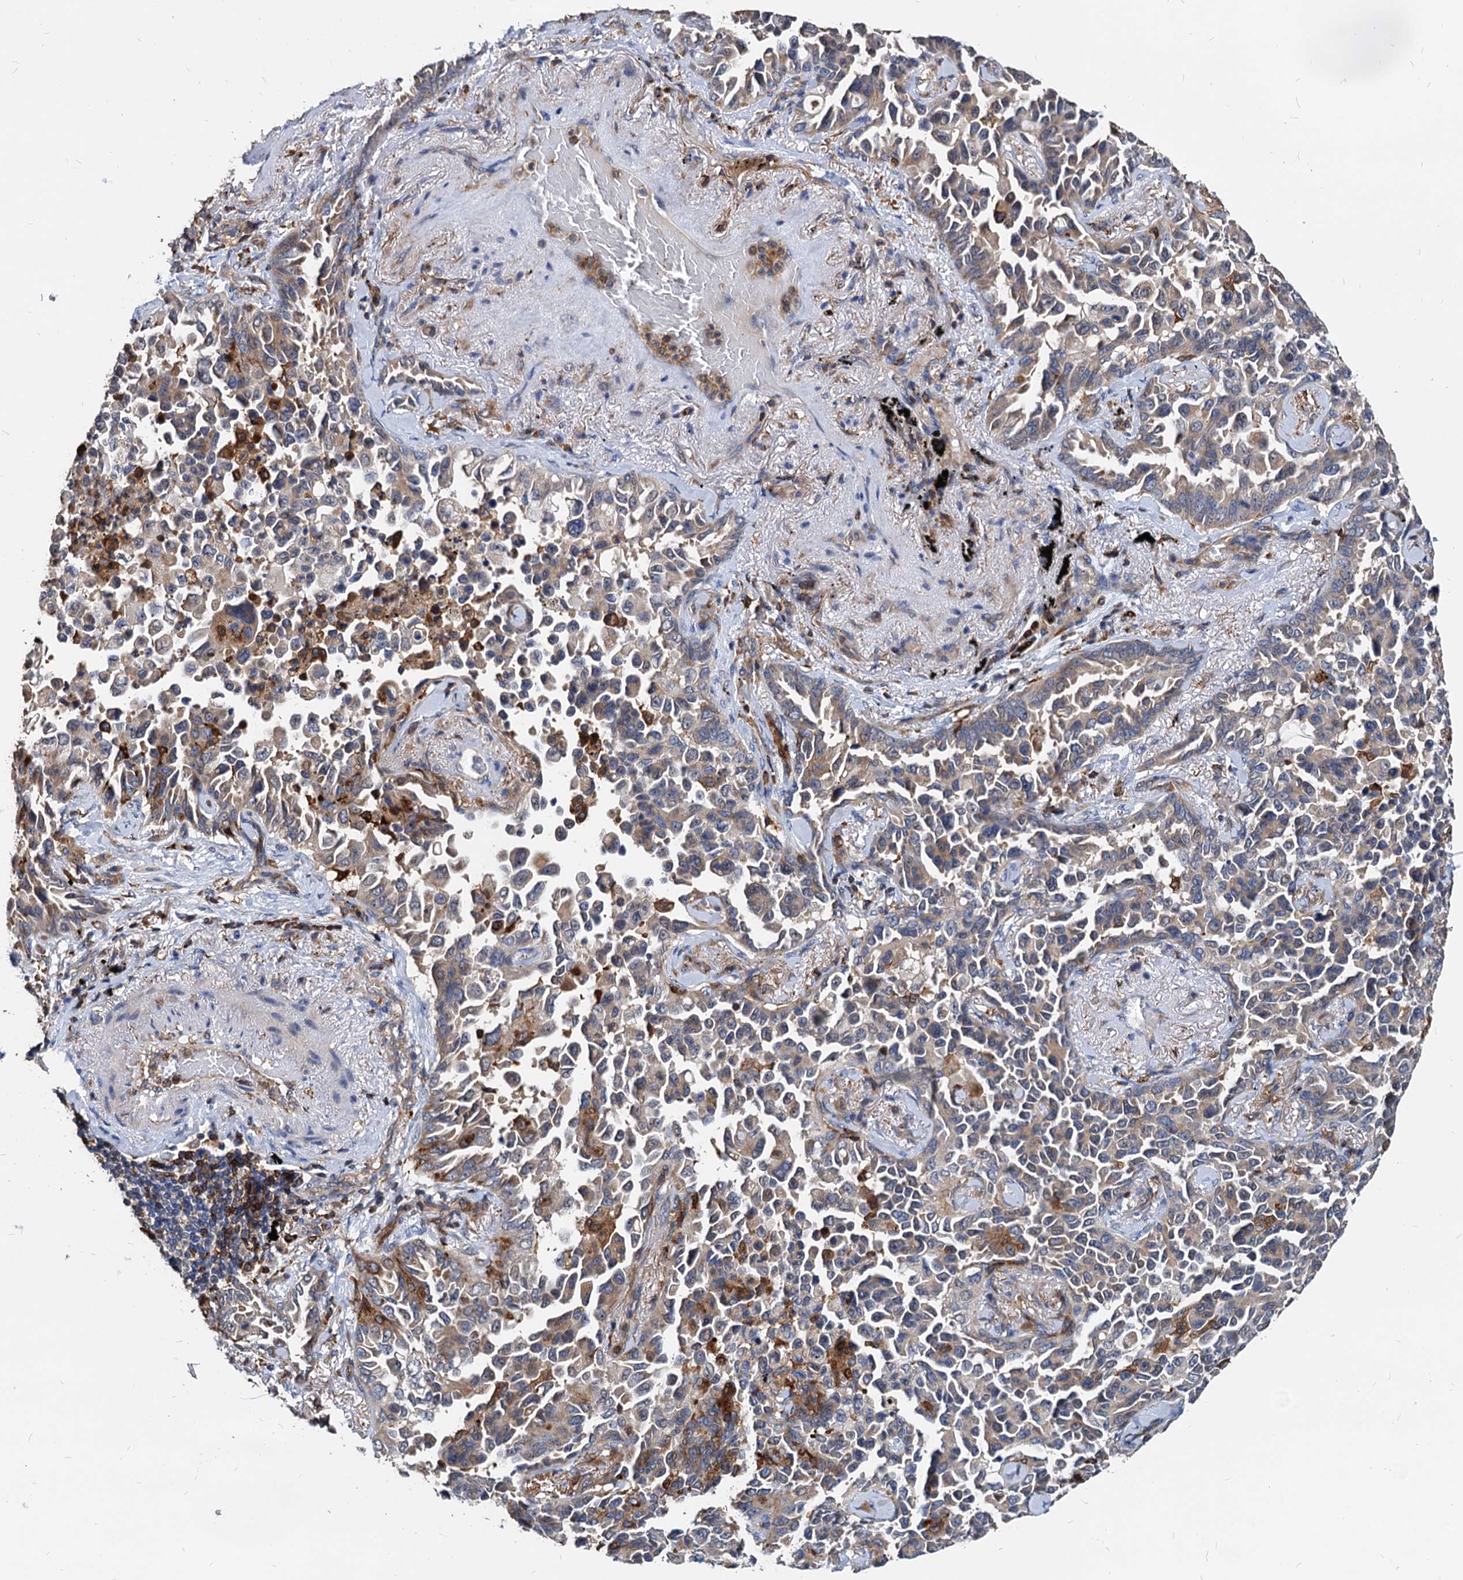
{"staining": {"intensity": "moderate", "quantity": ">75%", "location": "cytoplasmic/membranous"}, "tissue": "lung cancer", "cell_type": "Tumor cells", "image_type": "cancer", "snomed": [{"axis": "morphology", "description": "Adenocarcinoma, NOS"}, {"axis": "topography", "description": "Lung"}], "caption": "An IHC histopathology image of tumor tissue is shown. Protein staining in brown labels moderate cytoplasmic/membranous positivity in lung cancer (adenocarcinoma) within tumor cells. (DAB = brown stain, brightfield microscopy at high magnification).", "gene": "LCP2", "patient": {"sex": "female", "age": 67}}